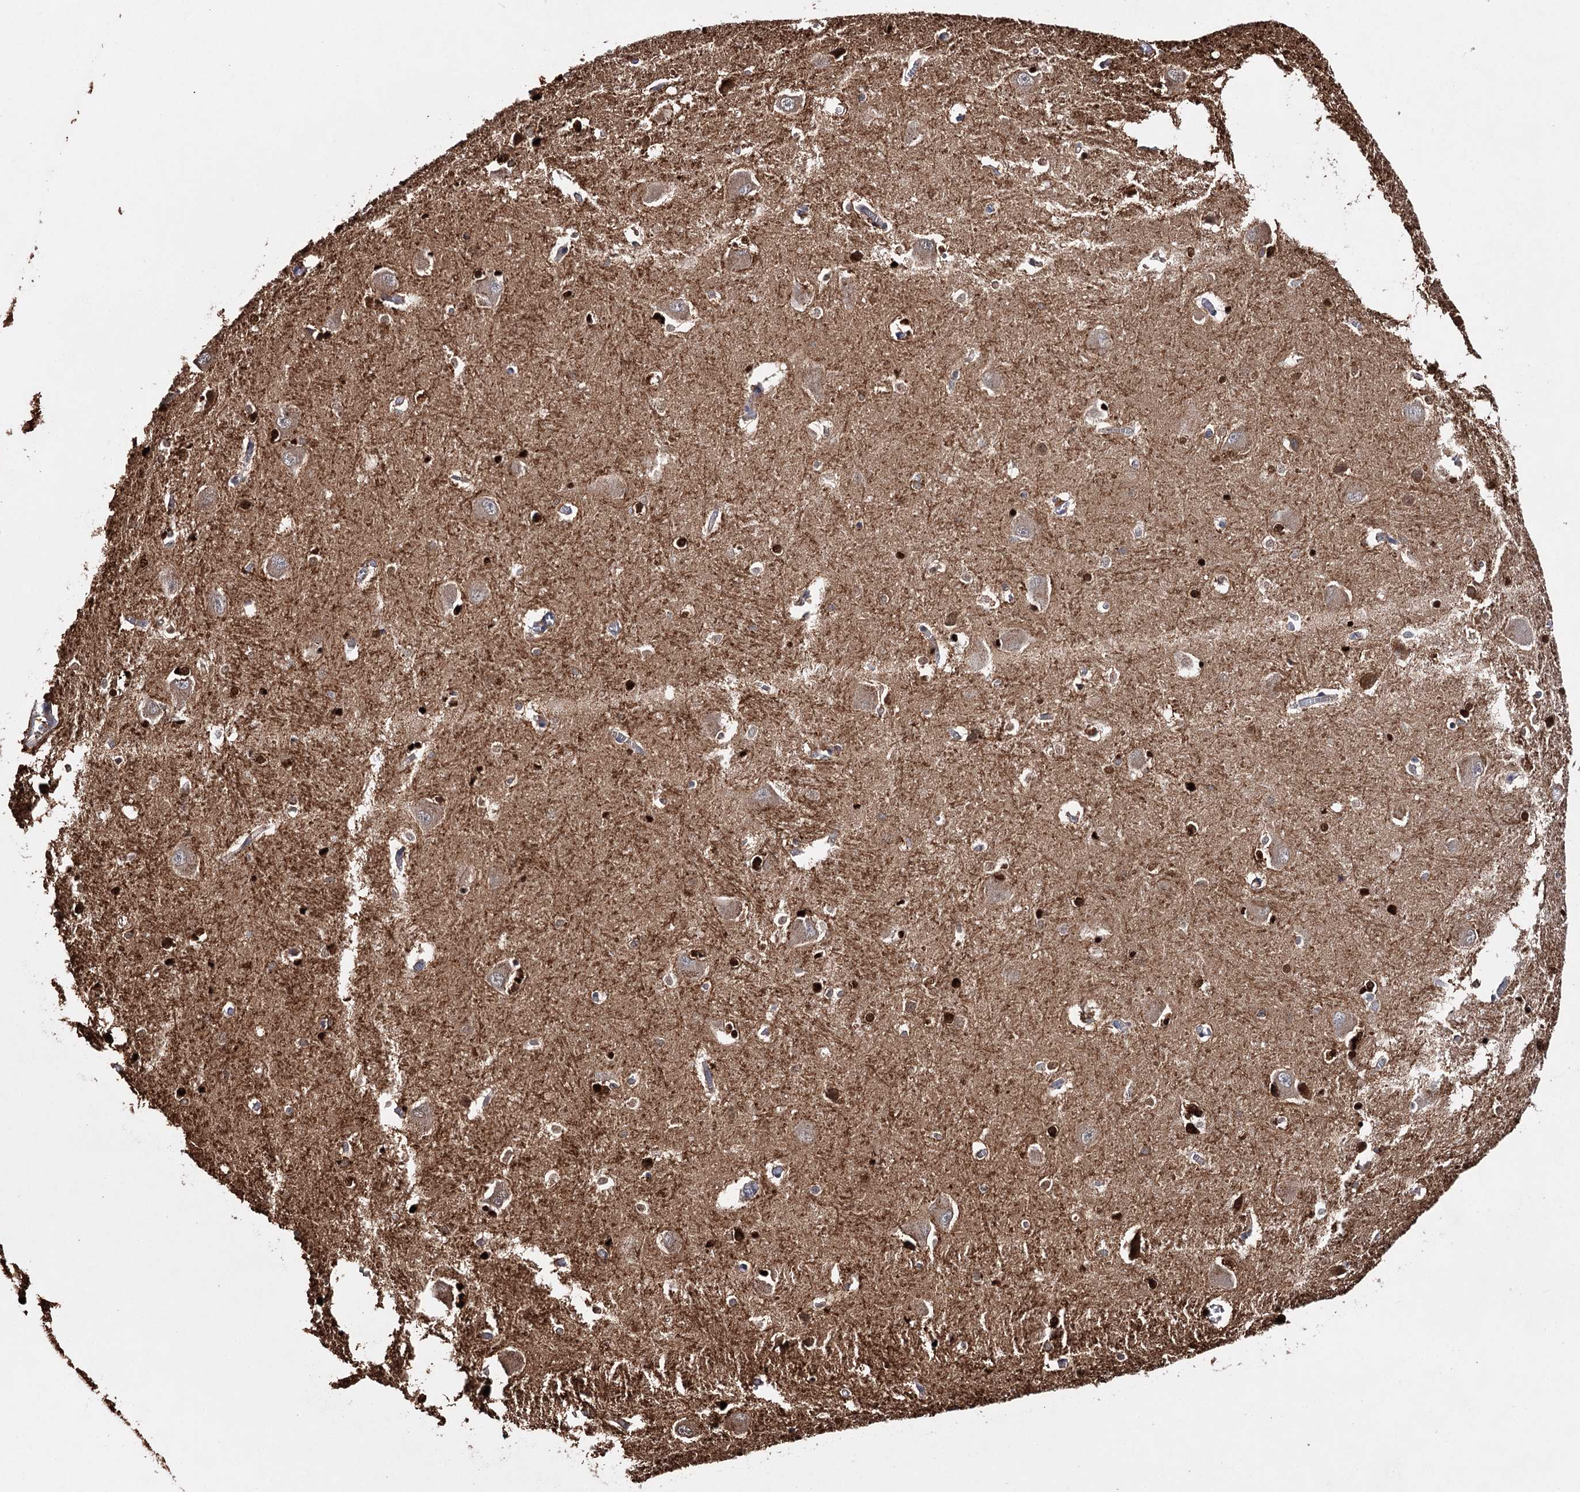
{"staining": {"intensity": "strong", "quantity": ">75%", "location": "cytoplasmic/membranous,nuclear"}, "tissue": "caudate", "cell_type": "Glial cells", "image_type": "normal", "snomed": [{"axis": "morphology", "description": "Normal tissue, NOS"}, {"axis": "topography", "description": "Lateral ventricle wall"}], "caption": "Caudate was stained to show a protein in brown. There is high levels of strong cytoplasmic/membranous,nuclear staining in approximately >75% of glial cells. (Stains: DAB (3,3'-diaminobenzidine) in brown, nuclei in blue, Microscopy: brightfield microscopy at high magnification).", "gene": "CFAP46", "patient": {"sex": "male", "age": 37}}